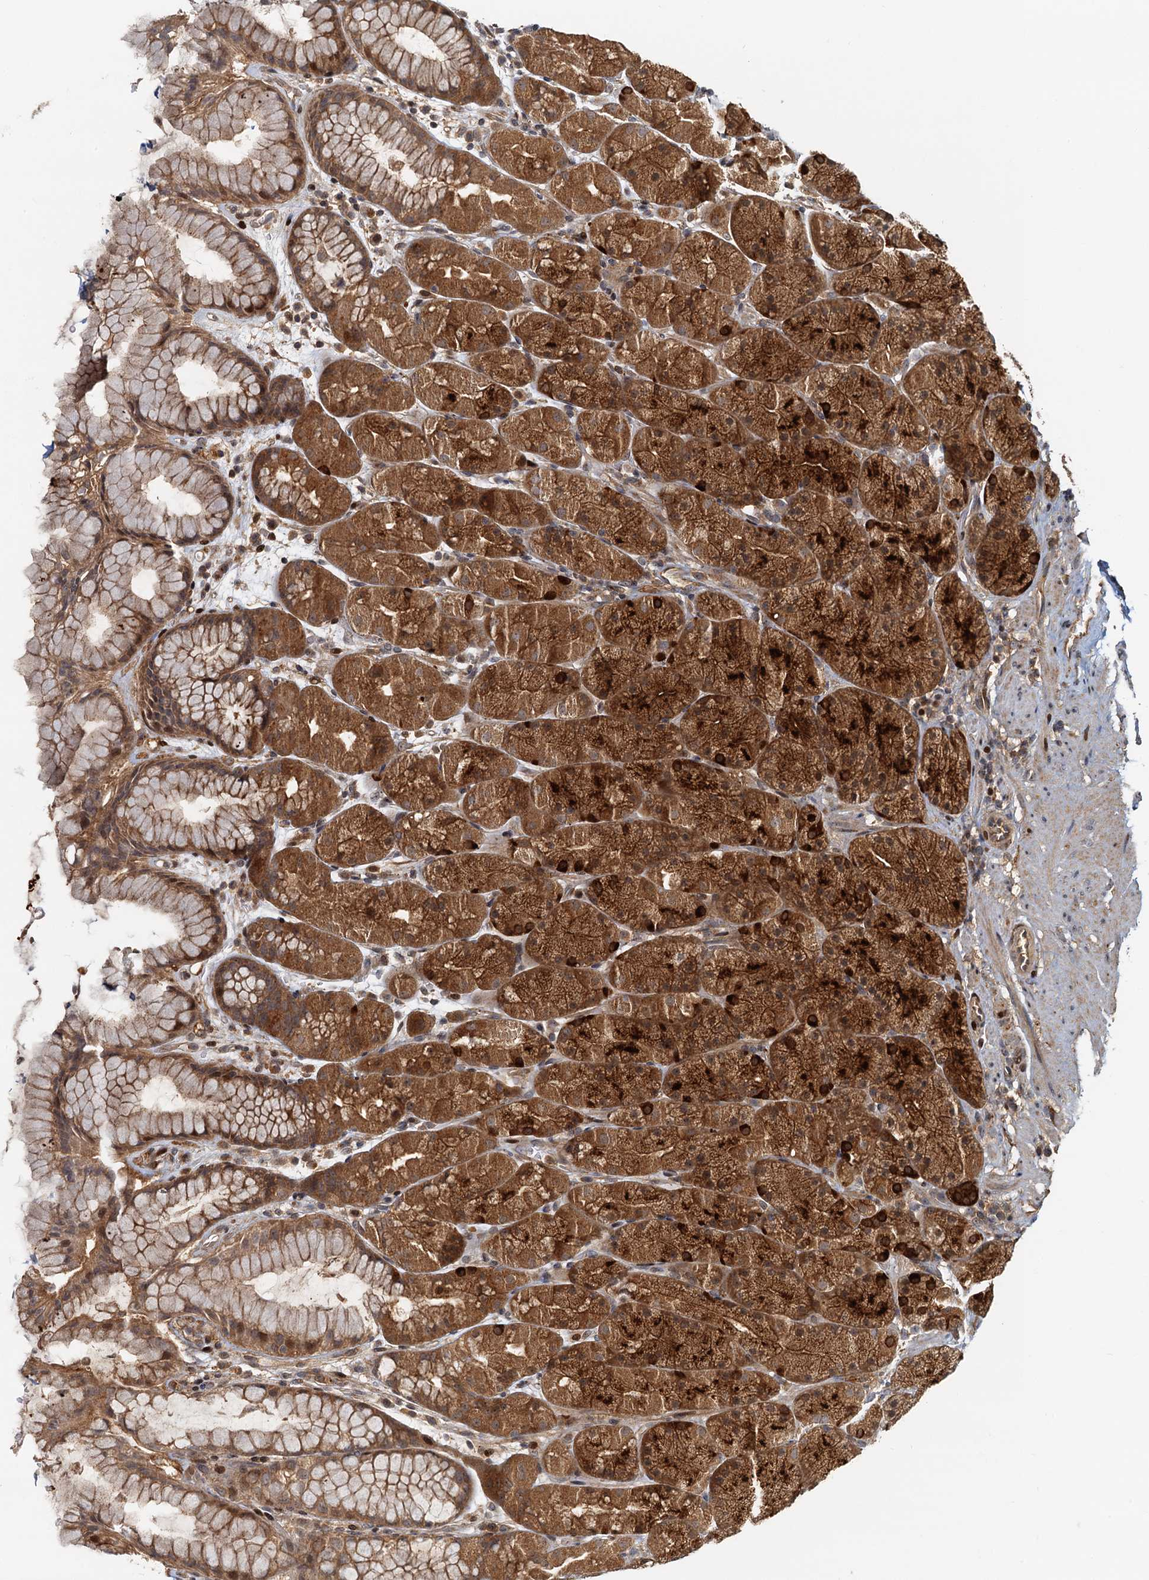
{"staining": {"intensity": "strong", "quantity": "25%-75%", "location": "cytoplasmic/membranous"}, "tissue": "stomach", "cell_type": "Glandular cells", "image_type": "normal", "snomed": [{"axis": "morphology", "description": "Normal tissue, NOS"}, {"axis": "topography", "description": "Stomach, upper"}, {"axis": "topography", "description": "Stomach, lower"}], "caption": "Stomach stained for a protein shows strong cytoplasmic/membranous positivity in glandular cells.", "gene": "TOLLIP", "patient": {"sex": "male", "age": 67}}